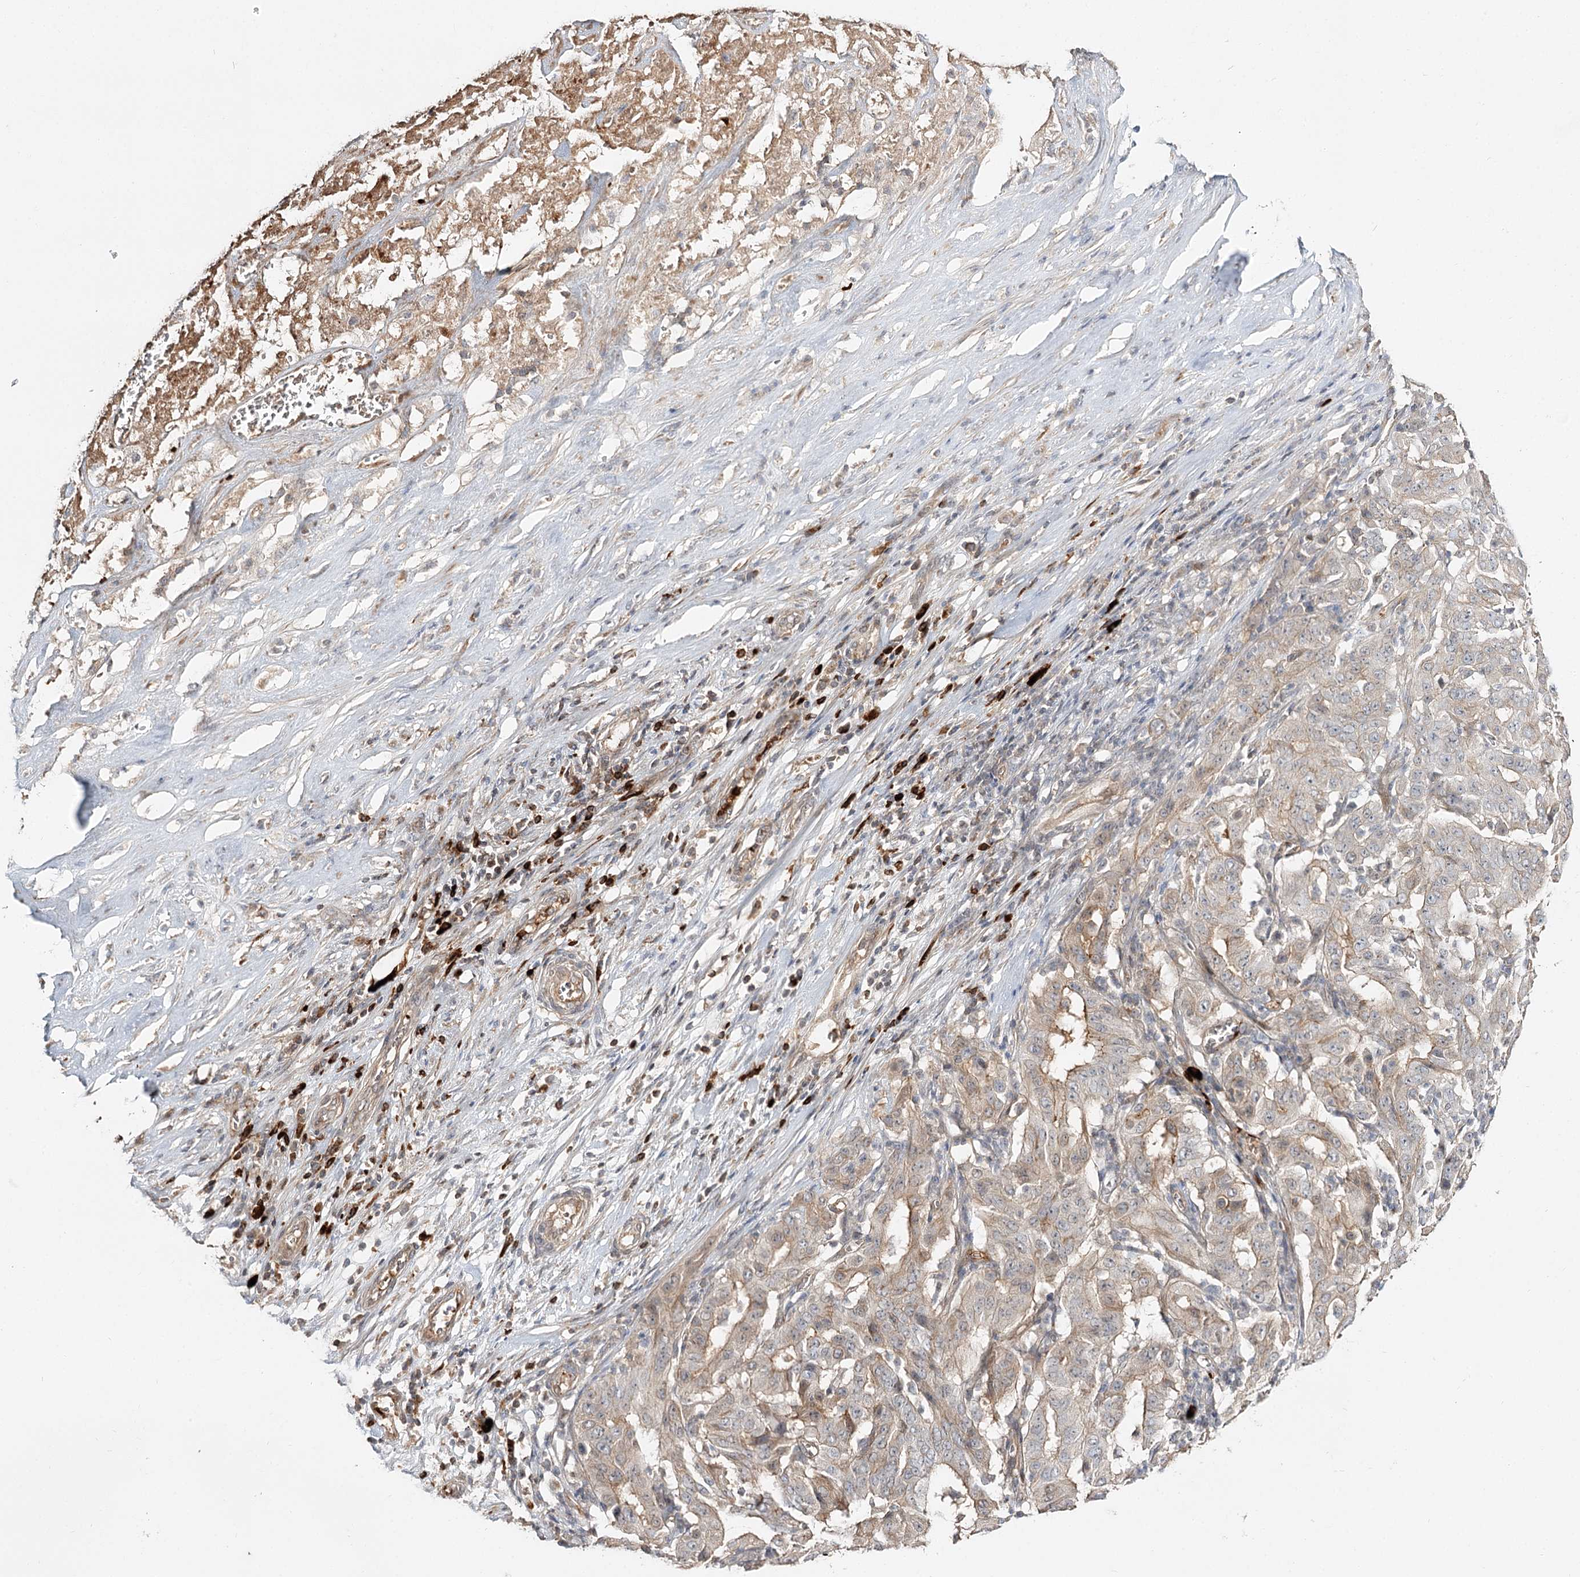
{"staining": {"intensity": "weak", "quantity": "<25%", "location": "cytoplasmic/membranous"}, "tissue": "pancreatic cancer", "cell_type": "Tumor cells", "image_type": "cancer", "snomed": [{"axis": "morphology", "description": "Adenocarcinoma, NOS"}, {"axis": "topography", "description": "Pancreas"}], "caption": "Immunohistochemical staining of pancreatic cancer shows no significant positivity in tumor cells.", "gene": "GUCY2C", "patient": {"sex": "male", "age": 63}}